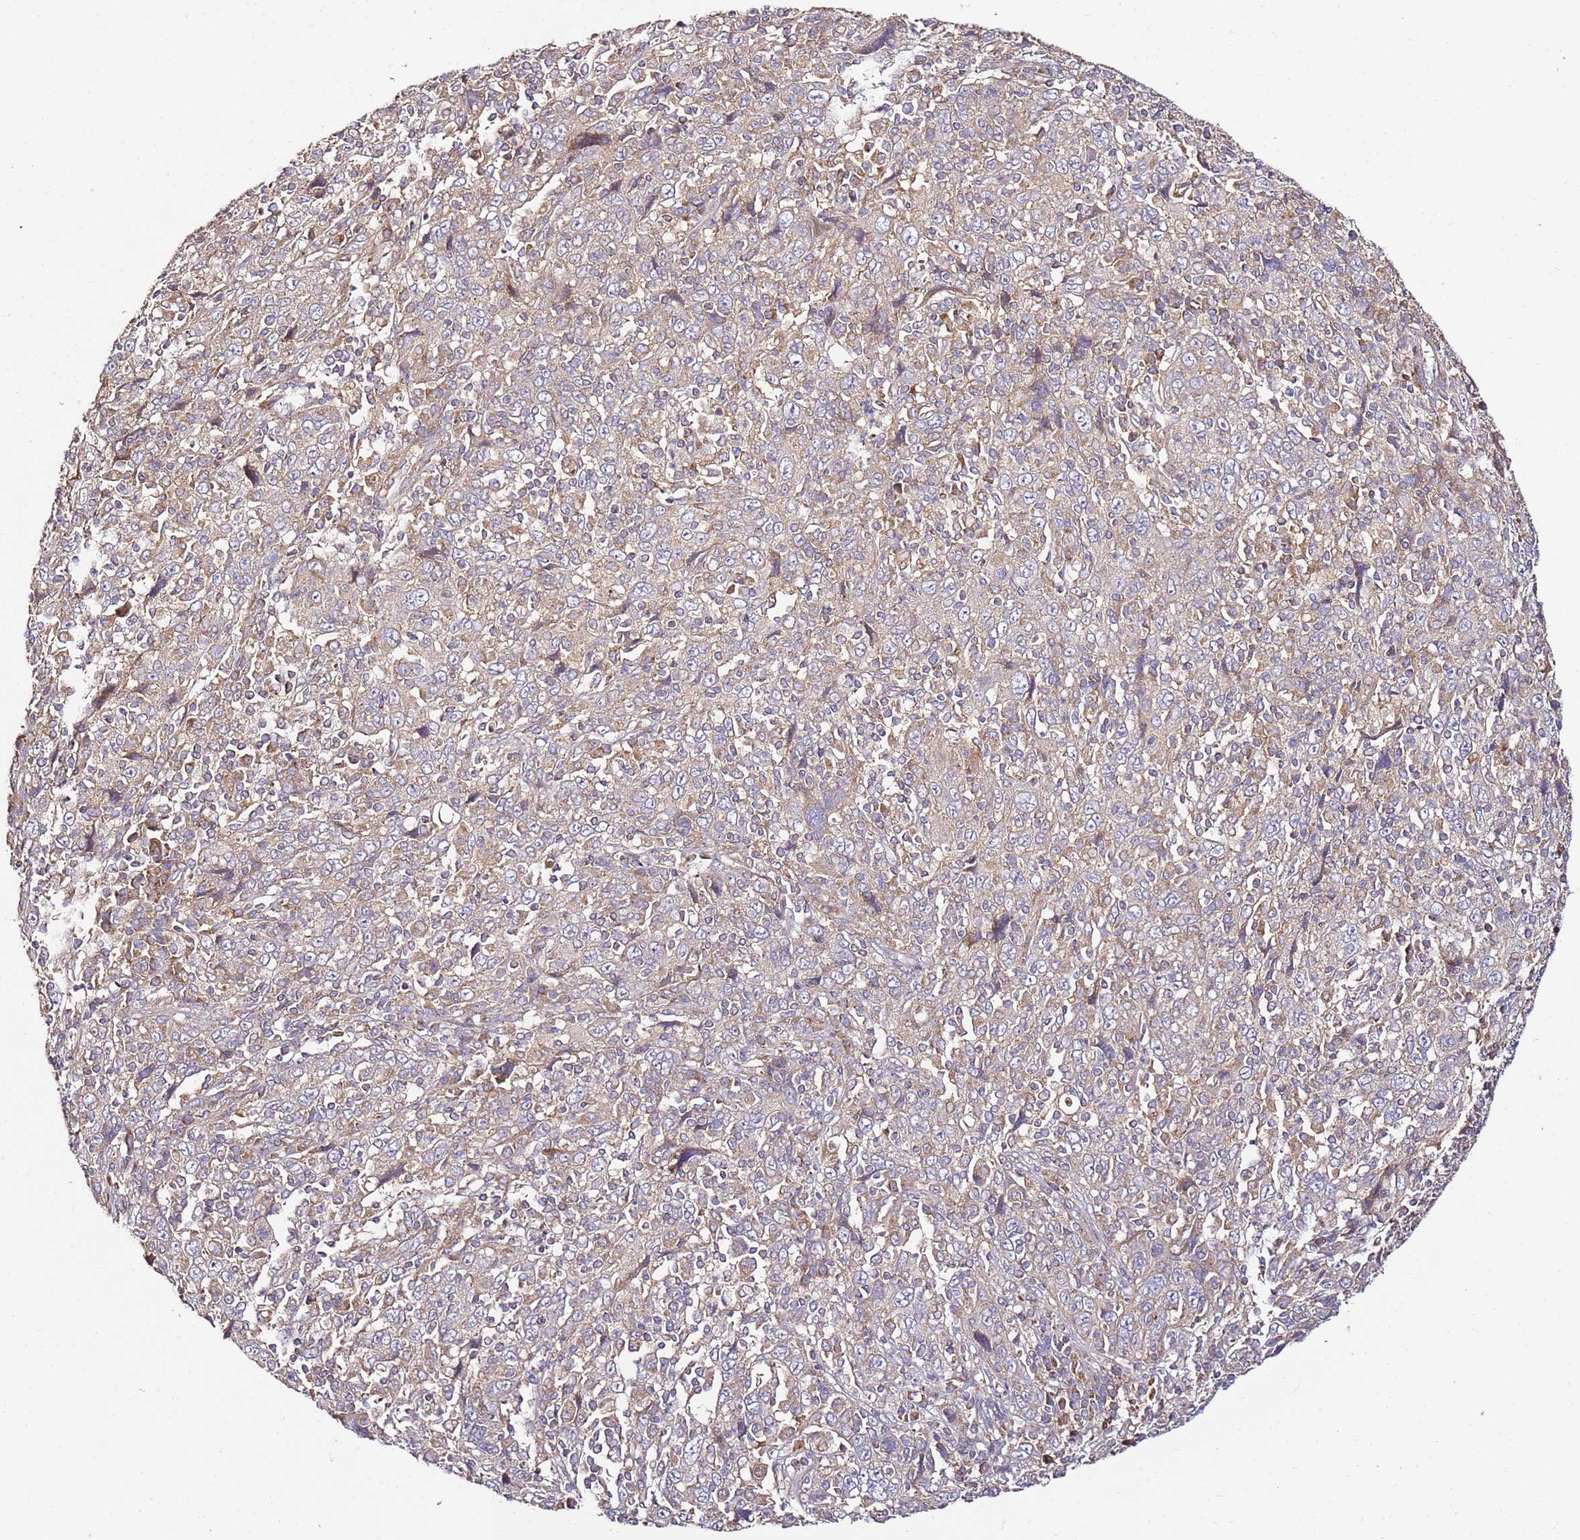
{"staining": {"intensity": "weak", "quantity": "25%-75%", "location": "cytoplasmic/membranous"}, "tissue": "cervical cancer", "cell_type": "Tumor cells", "image_type": "cancer", "snomed": [{"axis": "morphology", "description": "Squamous cell carcinoma, NOS"}, {"axis": "topography", "description": "Cervix"}], "caption": "A high-resolution histopathology image shows IHC staining of squamous cell carcinoma (cervical), which exhibits weak cytoplasmic/membranous staining in about 25%-75% of tumor cells.", "gene": "KRTAP21-3", "patient": {"sex": "female", "age": 46}}